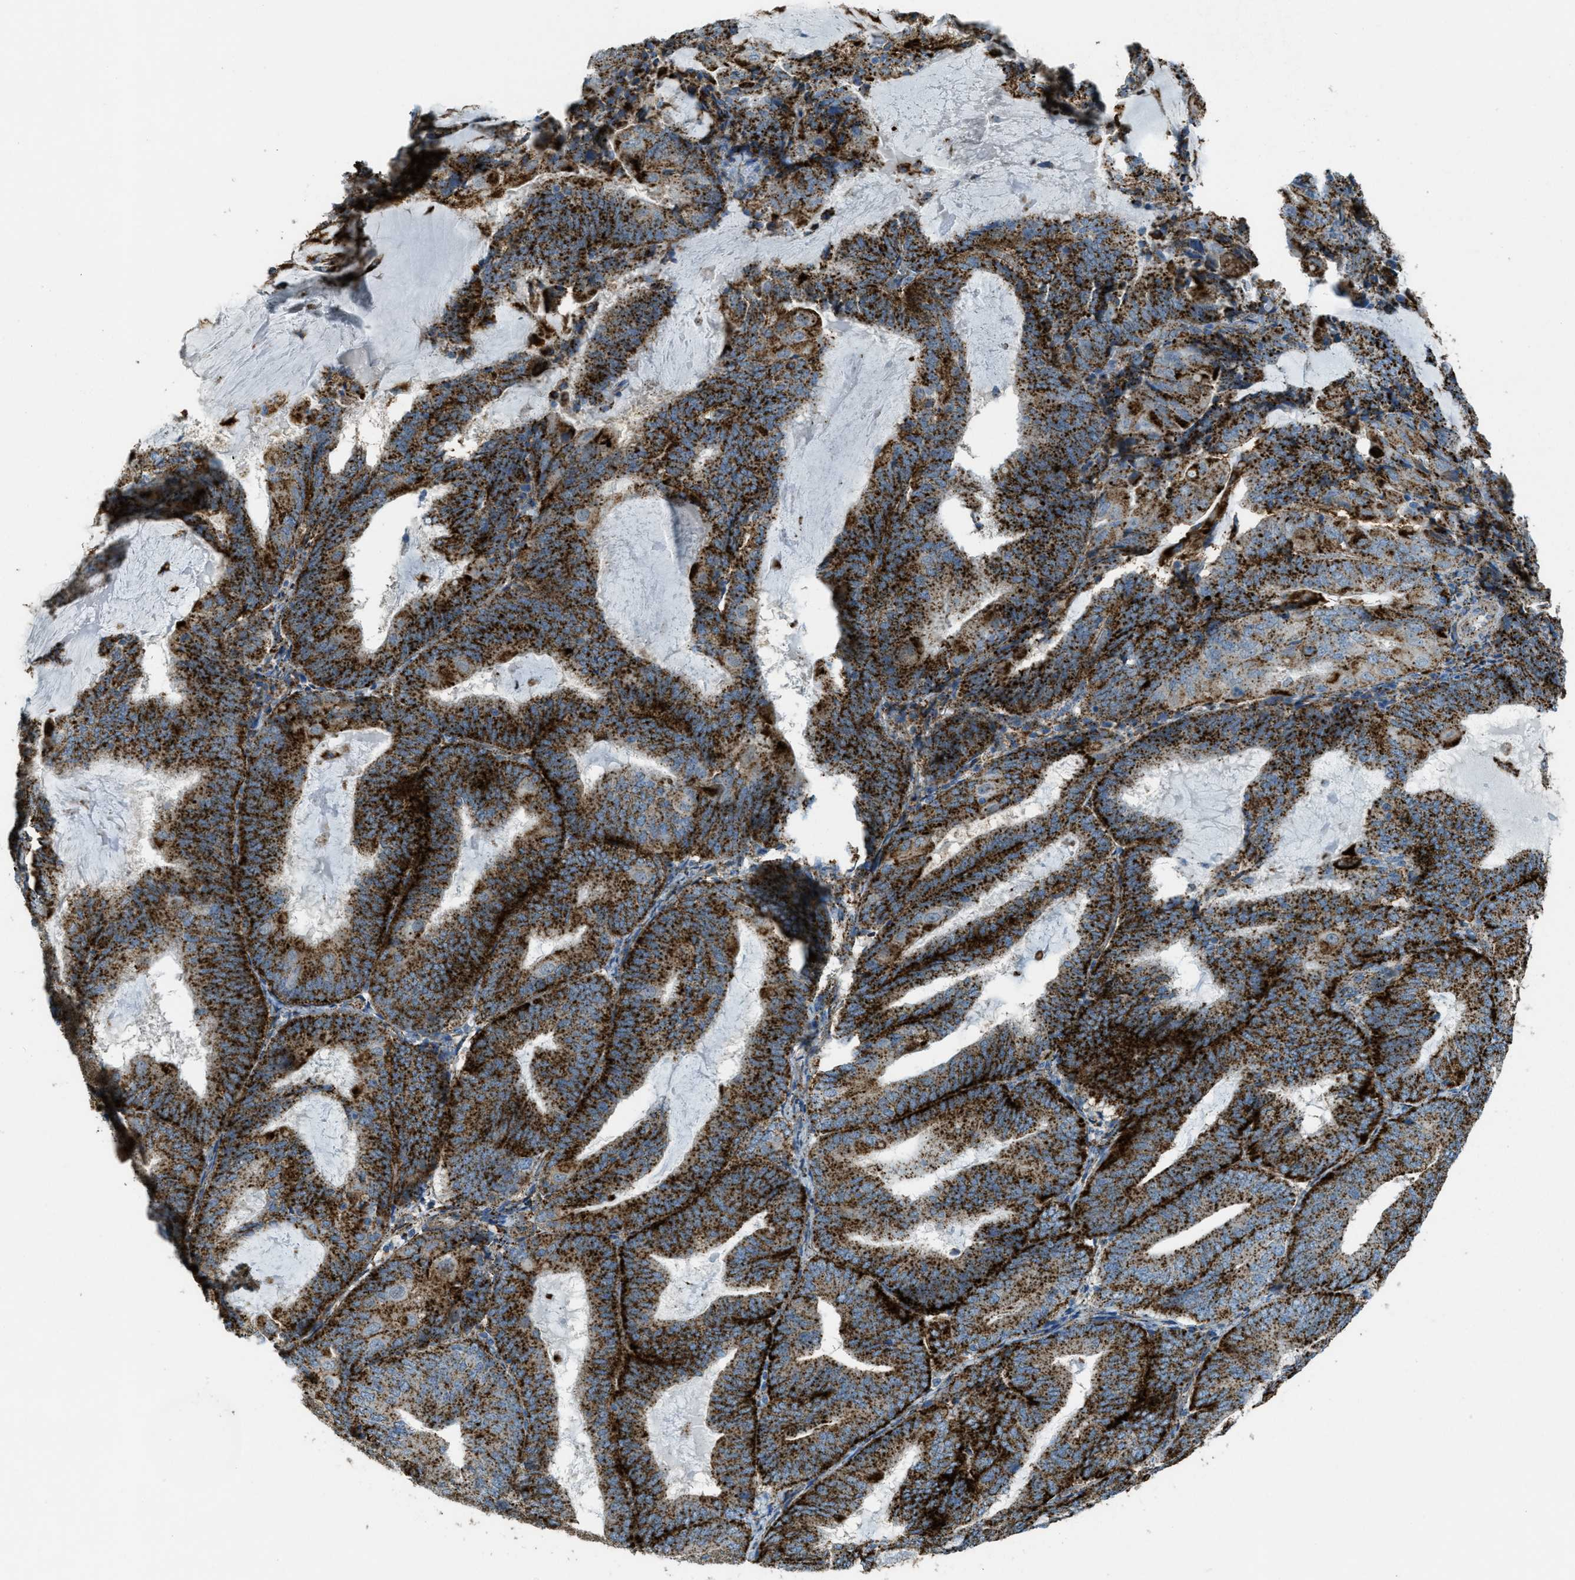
{"staining": {"intensity": "strong", "quantity": ">75%", "location": "cytoplasmic/membranous"}, "tissue": "endometrial cancer", "cell_type": "Tumor cells", "image_type": "cancer", "snomed": [{"axis": "morphology", "description": "Adenocarcinoma, NOS"}, {"axis": "topography", "description": "Endometrium"}], "caption": "This image exhibits IHC staining of adenocarcinoma (endometrial), with high strong cytoplasmic/membranous expression in approximately >75% of tumor cells.", "gene": "SCARB2", "patient": {"sex": "female", "age": 81}}